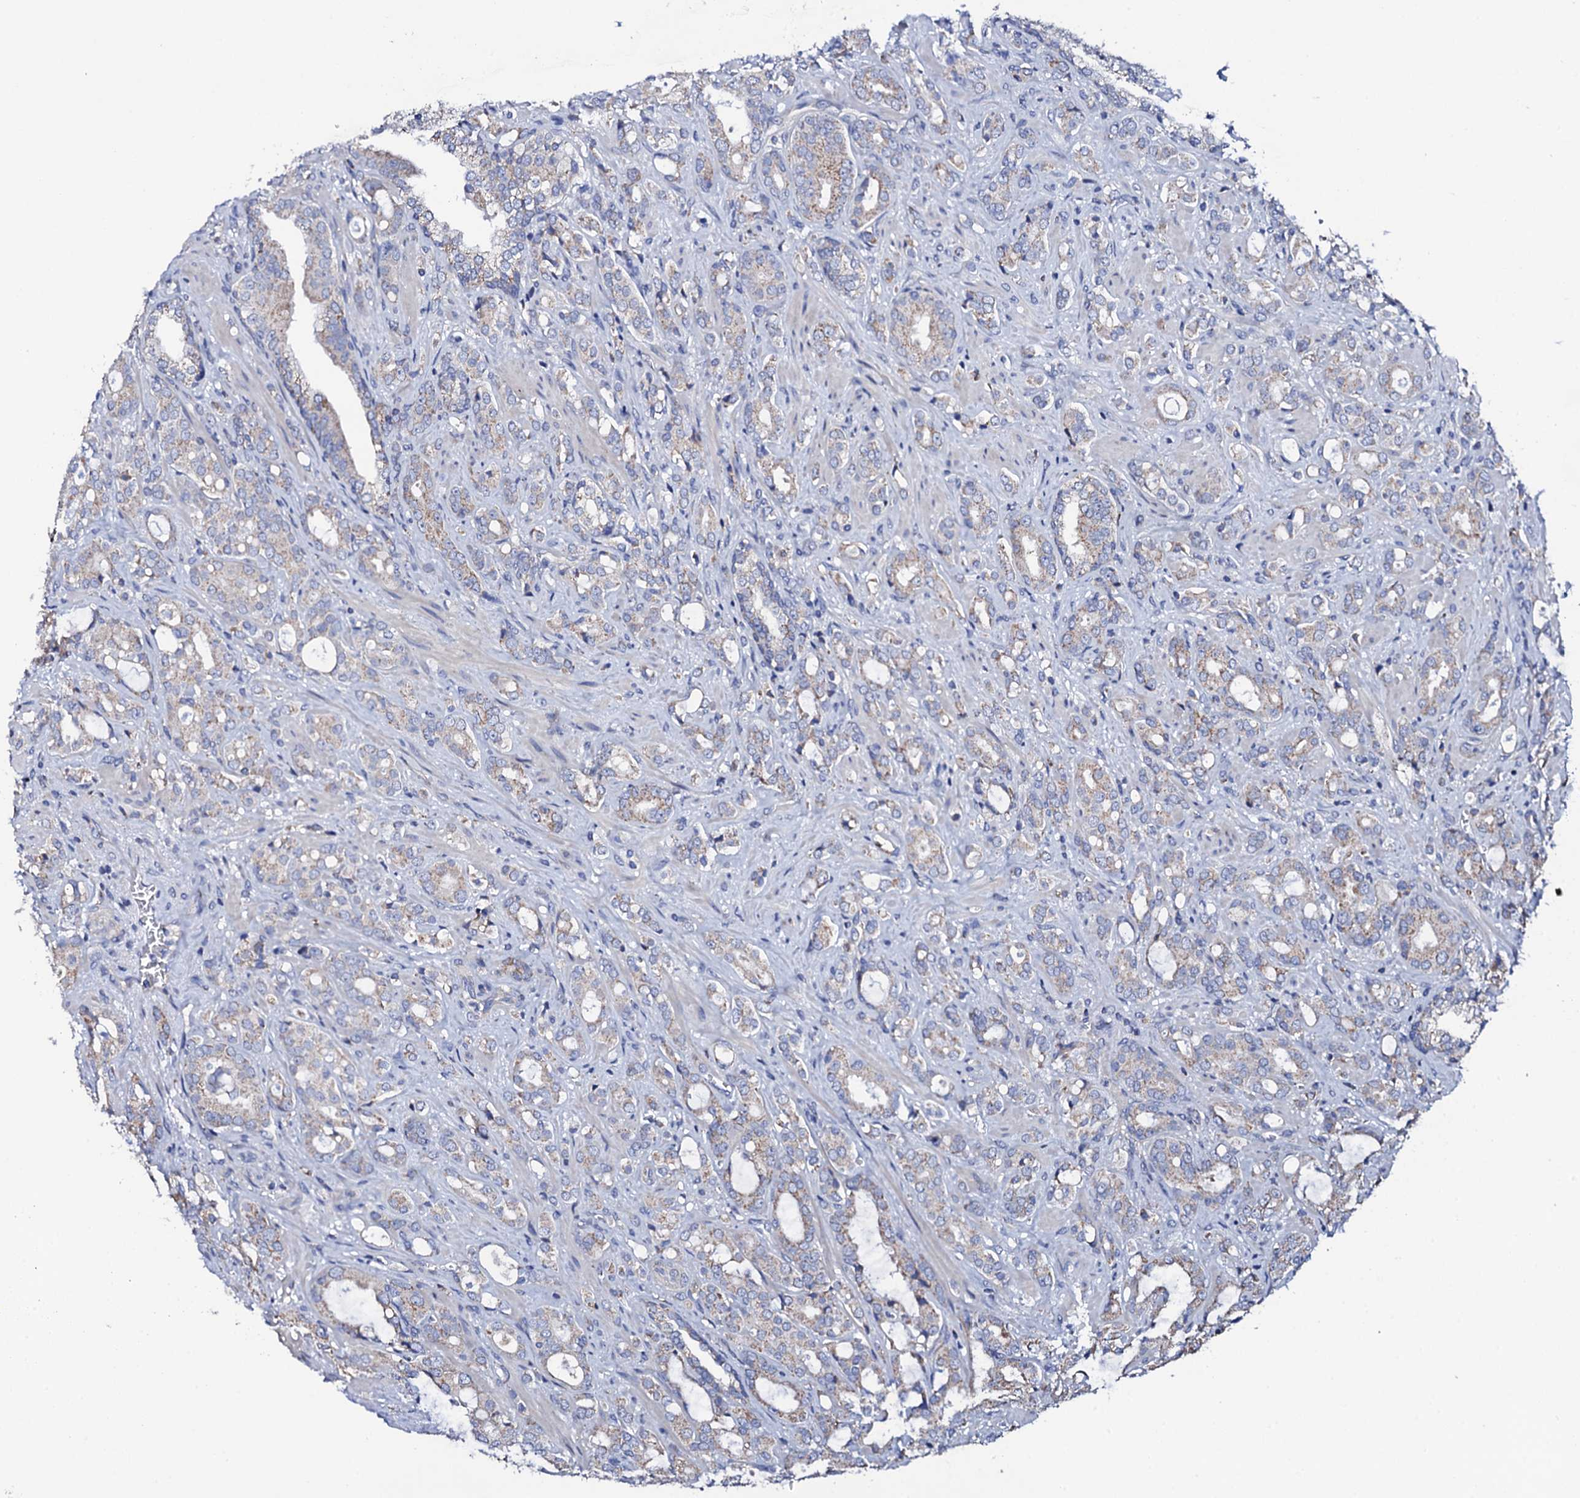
{"staining": {"intensity": "weak", "quantity": "25%-75%", "location": "cytoplasmic/membranous"}, "tissue": "prostate cancer", "cell_type": "Tumor cells", "image_type": "cancer", "snomed": [{"axis": "morphology", "description": "Adenocarcinoma, High grade"}, {"axis": "topography", "description": "Prostate"}], "caption": "Prostate cancer (high-grade adenocarcinoma) tissue displays weak cytoplasmic/membranous positivity in about 25%-75% of tumor cells, visualized by immunohistochemistry.", "gene": "TCAF2", "patient": {"sex": "male", "age": 72}}